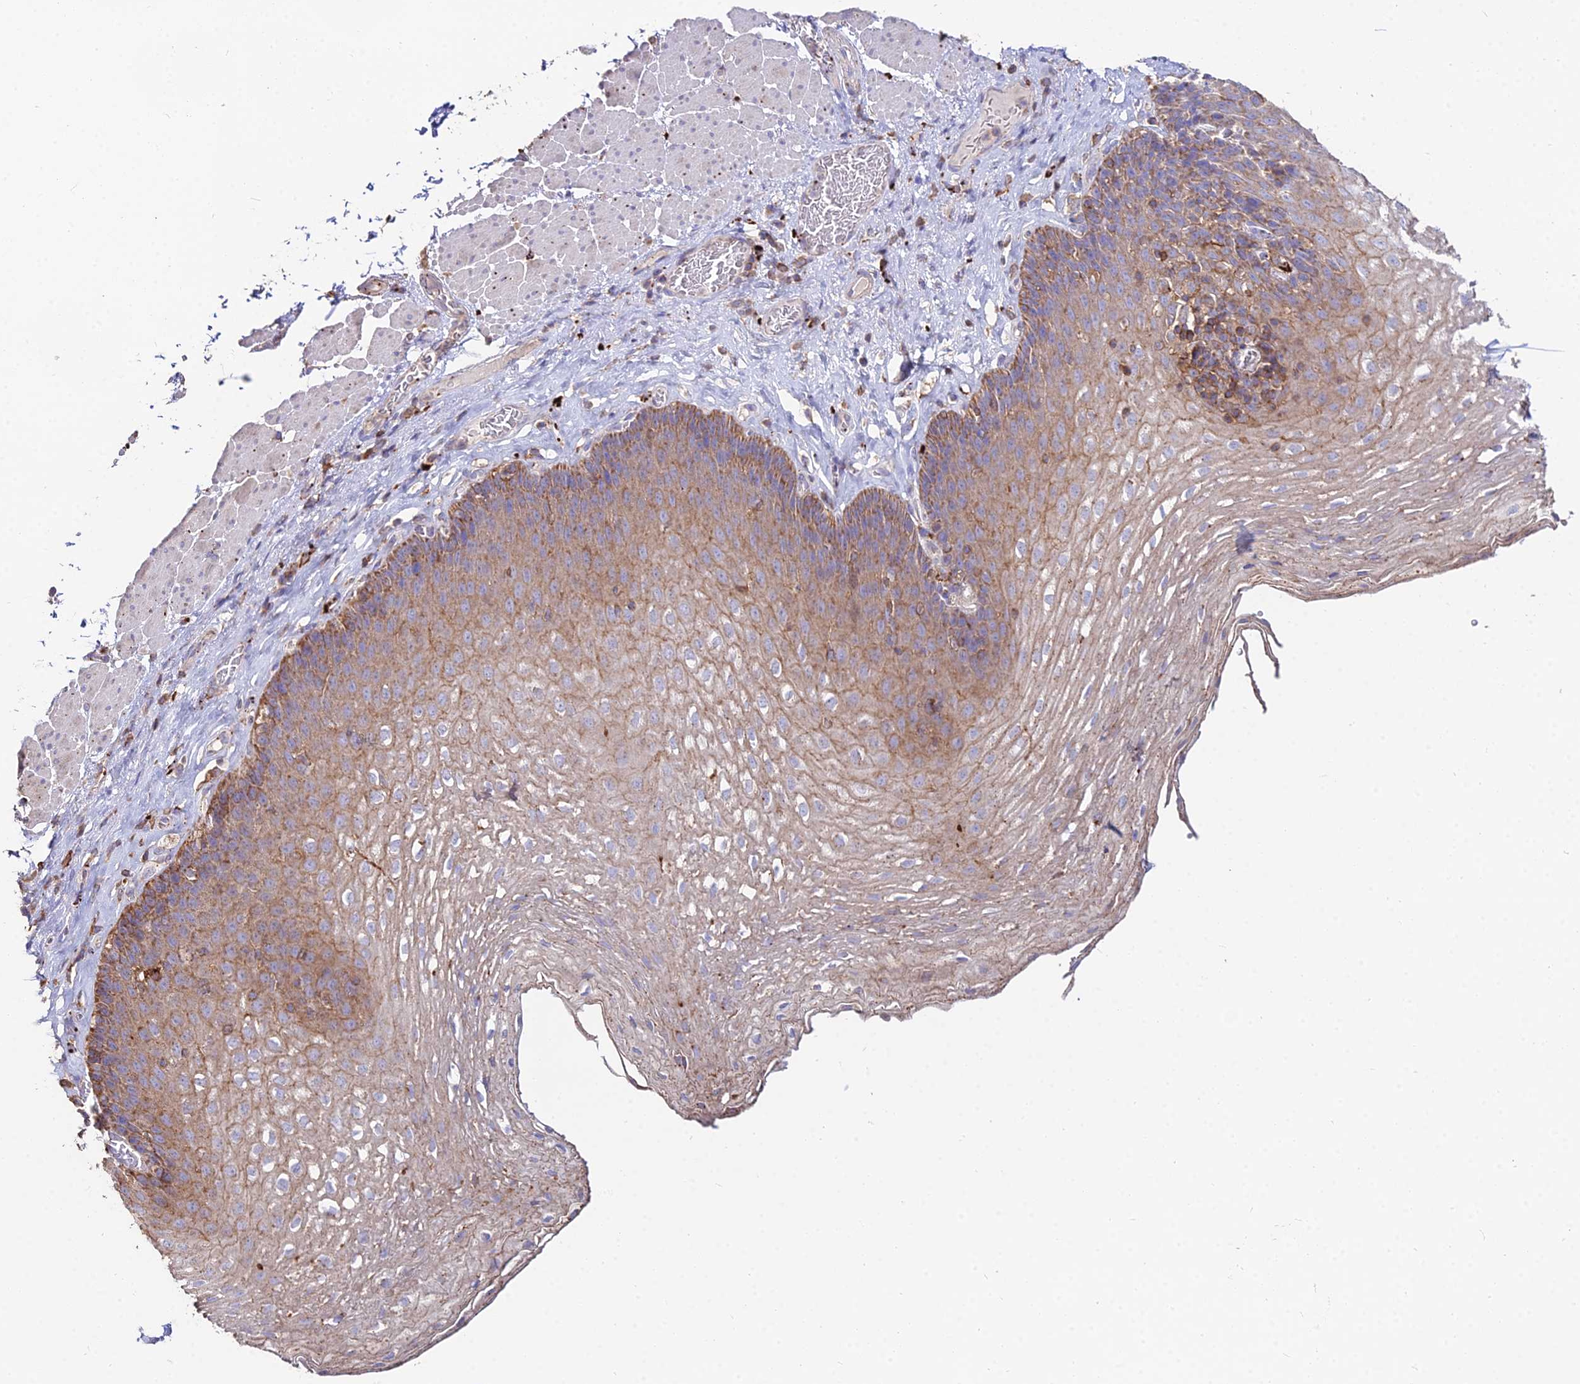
{"staining": {"intensity": "moderate", "quantity": ">75%", "location": "cytoplasmic/membranous"}, "tissue": "esophagus", "cell_type": "Squamous epithelial cells", "image_type": "normal", "snomed": [{"axis": "morphology", "description": "Normal tissue, NOS"}, {"axis": "topography", "description": "Esophagus"}], "caption": "An IHC photomicrograph of unremarkable tissue is shown. Protein staining in brown highlights moderate cytoplasmic/membranous positivity in esophagus within squamous epithelial cells.", "gene": "PNLIPRP3", "patient": {"sex": "female", "age": 66}}